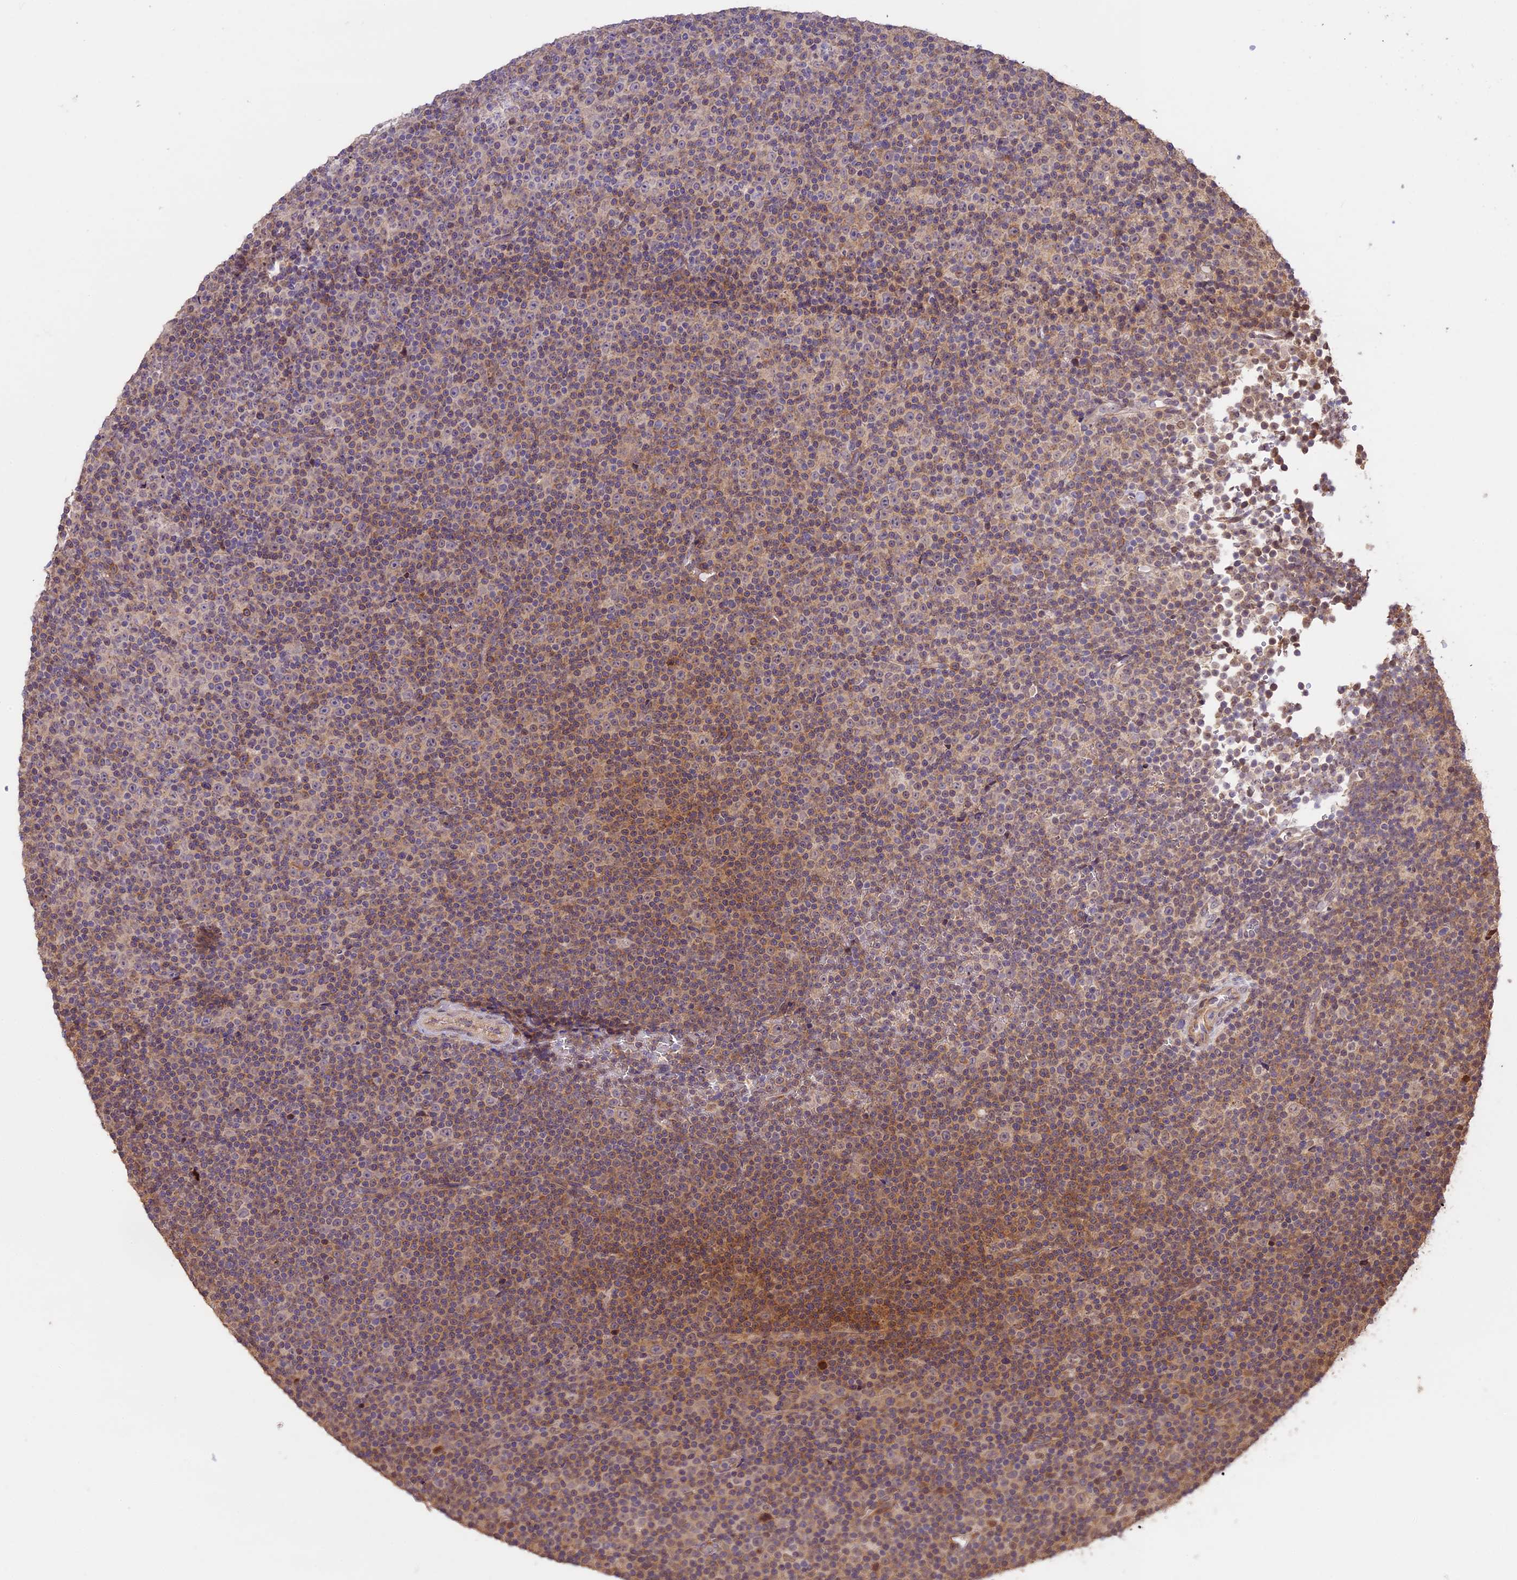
{"staining": {"intensity": "moderate", "quantity": "<25%", "location": "cytoplasmic/membranous"}, "tissue": "lymphoma", "cell_type": "Tumor cells", "image_type": "cancer", "snomed": [{"axis": "morphology", "description": "Malignant lymphoma, non-Hodgkin's type, Low grade"}, {"axis": "topography", "description": "Lymph node"}], "caption": "Moderate cytoplasmic/membranous staining is seen in approximately <25% of tumor cells in low-grade malignant lymphoma, non-Hodgkin's type.", "gene": "BCAS4", "patient": {"sex": "female", "age": 67}}